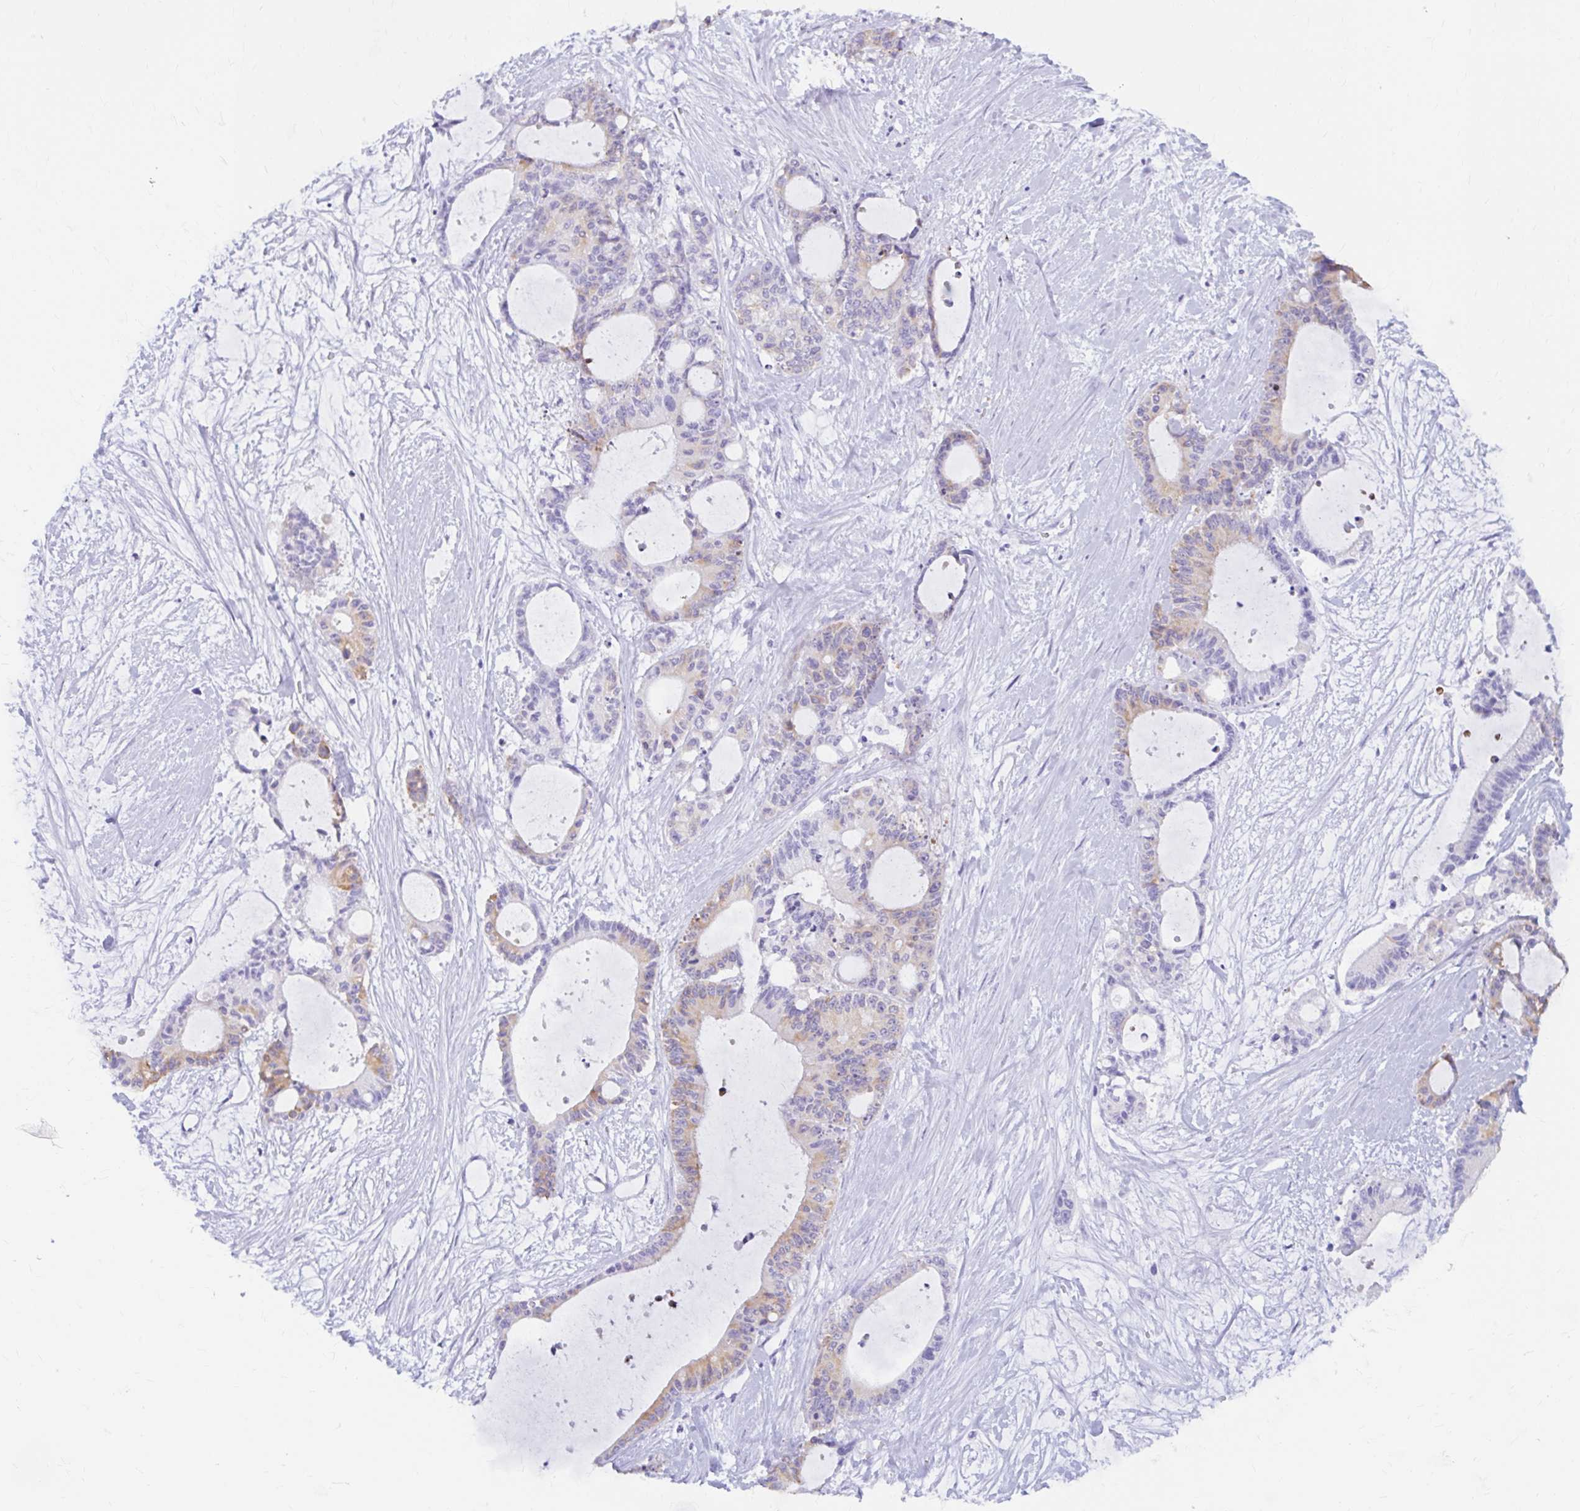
{"staining": {"intensity": "moderate", "quantity": "<25%", "location": "cytoplasmic/membranous"}, "tissue": "liver cancer", "cell_type": "Tumor cells", "image_type": "cancer", "snomed": [{"axis": "morphology", "description": "Normal tissue, NOS"}, {"axis": "morphology", "description": "Cholangiocarcinoma"}, {"axis": "topography", "description": "Liver"}, {"axis": "topography", "description": "Peripheral nerve tissue"}], "caption": "High-power microscopy captured an IHC histopathology image of cholangiocarcinoma (liver), revealing moderate cytoplasmic/membranous staining in approximately <25% of tumor cells.", "gene": "NSG2", "patient": {"sex": "female", "age": 73}}